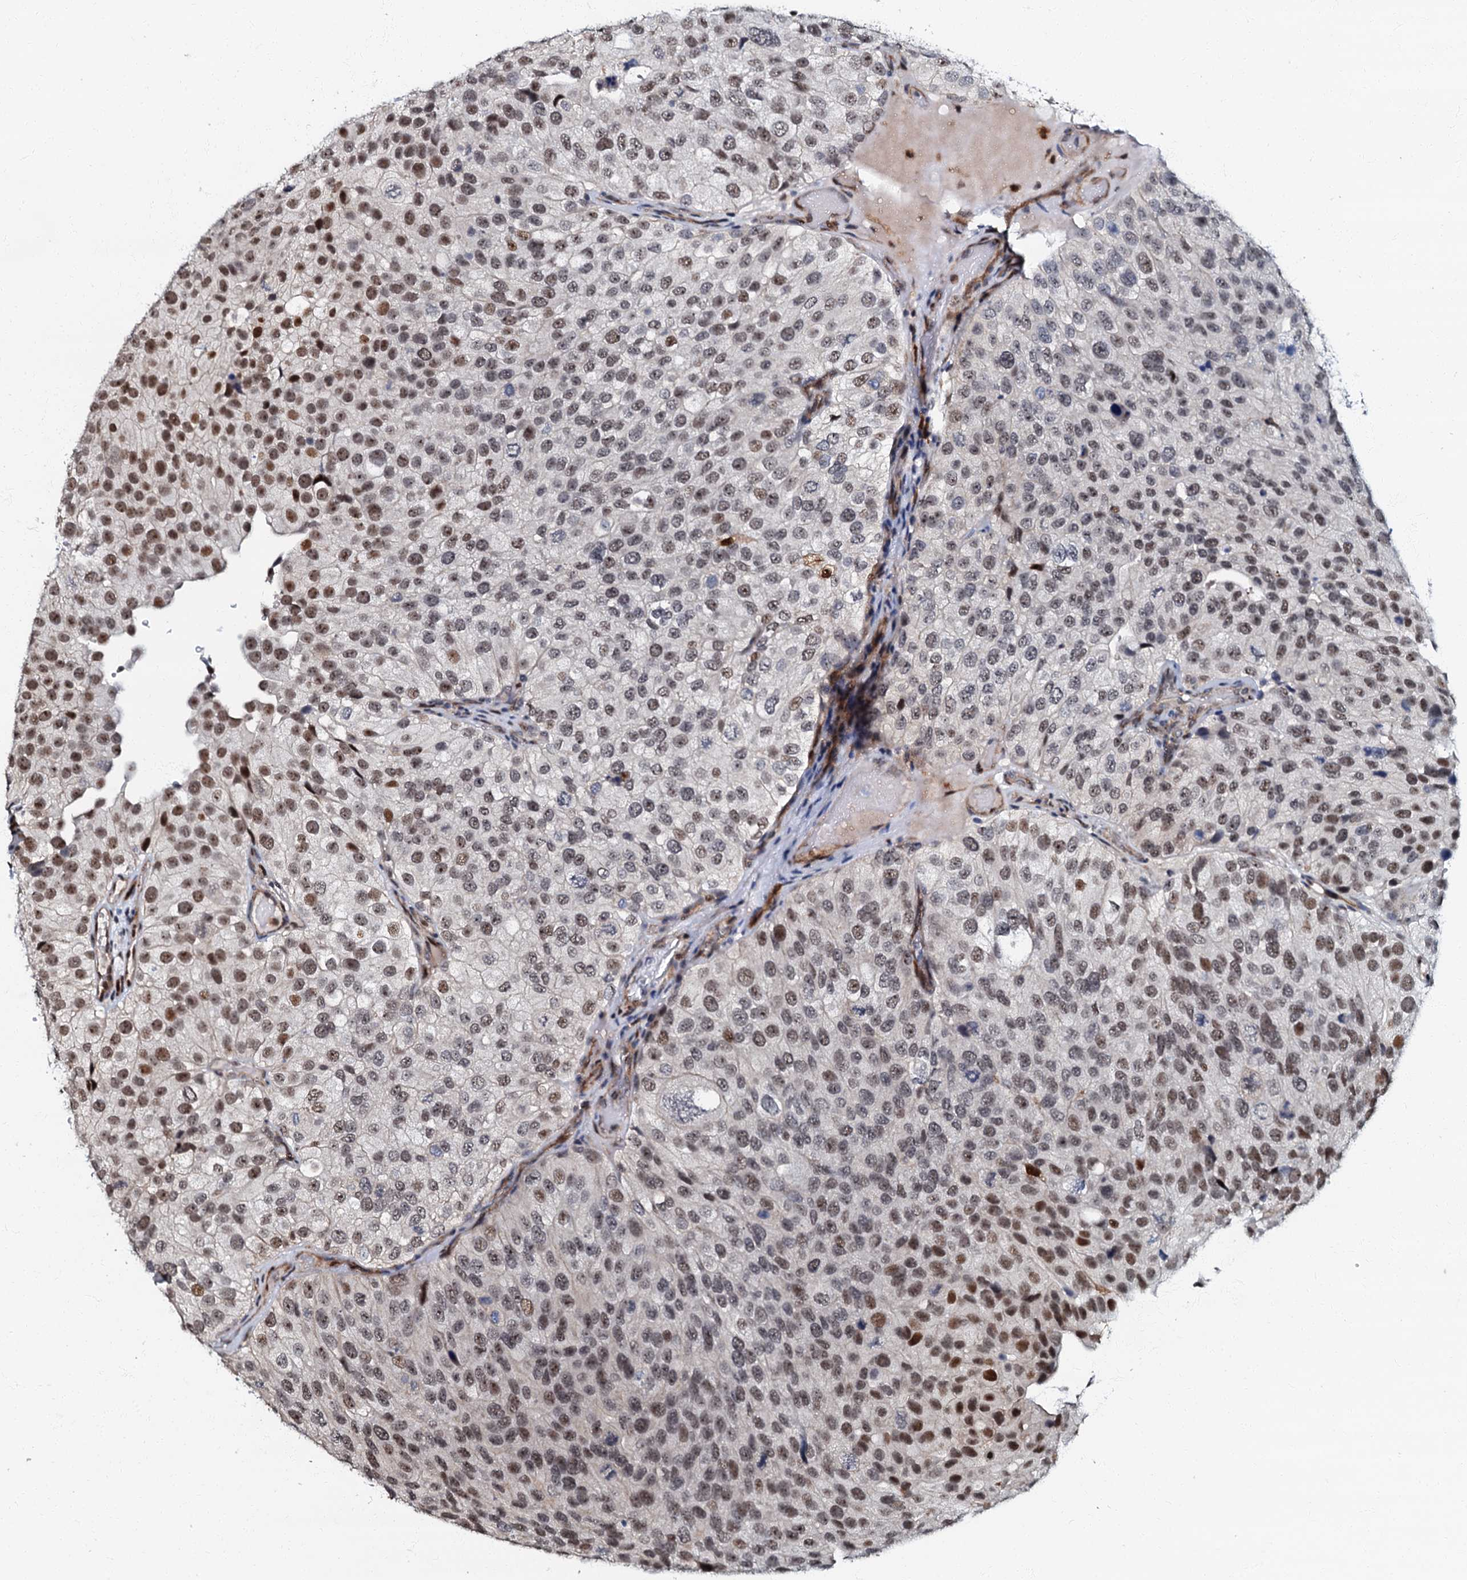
{"staining": {"intensity": "moderate", "quantity": ">75%", "location": "nuclear"}, "tissue": "urothelial cancer", "cell_type": "Tumor cells", "image_type": "cancer", "snomed": [{"axis": "morphology", "description": "Urothelial carcinoma, Low grade"}, {"axis": "topography", "description": "Urinary bladder"}], "caption": "IHC (DAB (3,3'-diaminobenzidine)) staining of urothelial cancer shows moderate nuclear protein staining in approximately >75% of tumor cells. (DAB = brown stain, brightfield microscopy at high magnification).", "gene": "OLAH", "patient": {"sex": "male", "age": 78}}